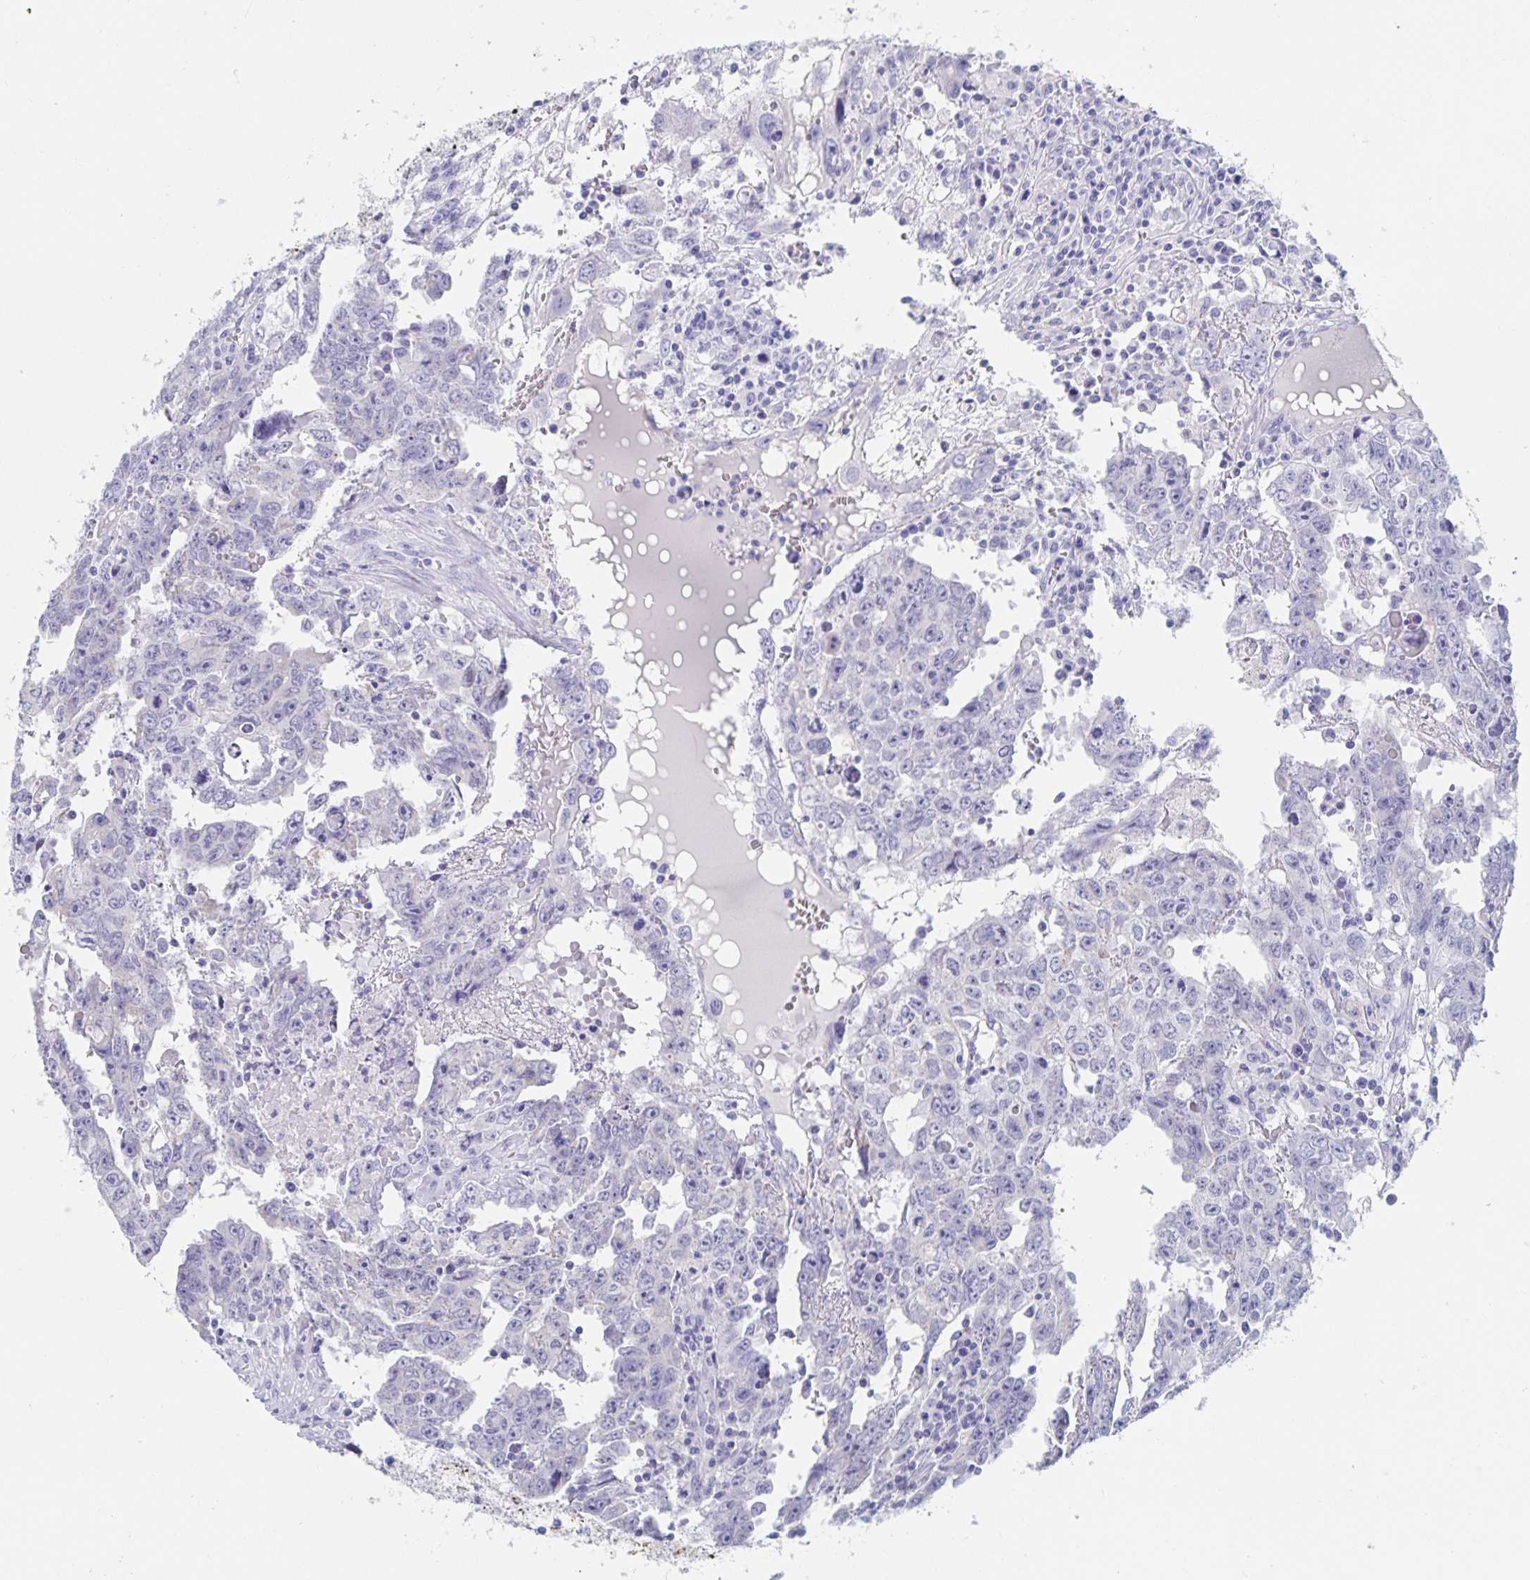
{"staining": {"intensity": "negative", "quantity": "none", "location": "none"}, "tissue": "testis cancer", "cell_type": "Tumor cells", "image_type": "cancer", "snomed": [{"axis": "morphology", "description": "Carcinoma, Embryonal, NOS"}, {"axis": "topography", "description": "Testis"}], "caption": "High power microscopy histopathology image of an immunohistochemistry photomicrograph of testis cancer (embryonal carcinoma), revealing no significant positivity in tumor cells.", "gene": "DMBT1", "patient": {"sex": "male", "age": 22}}